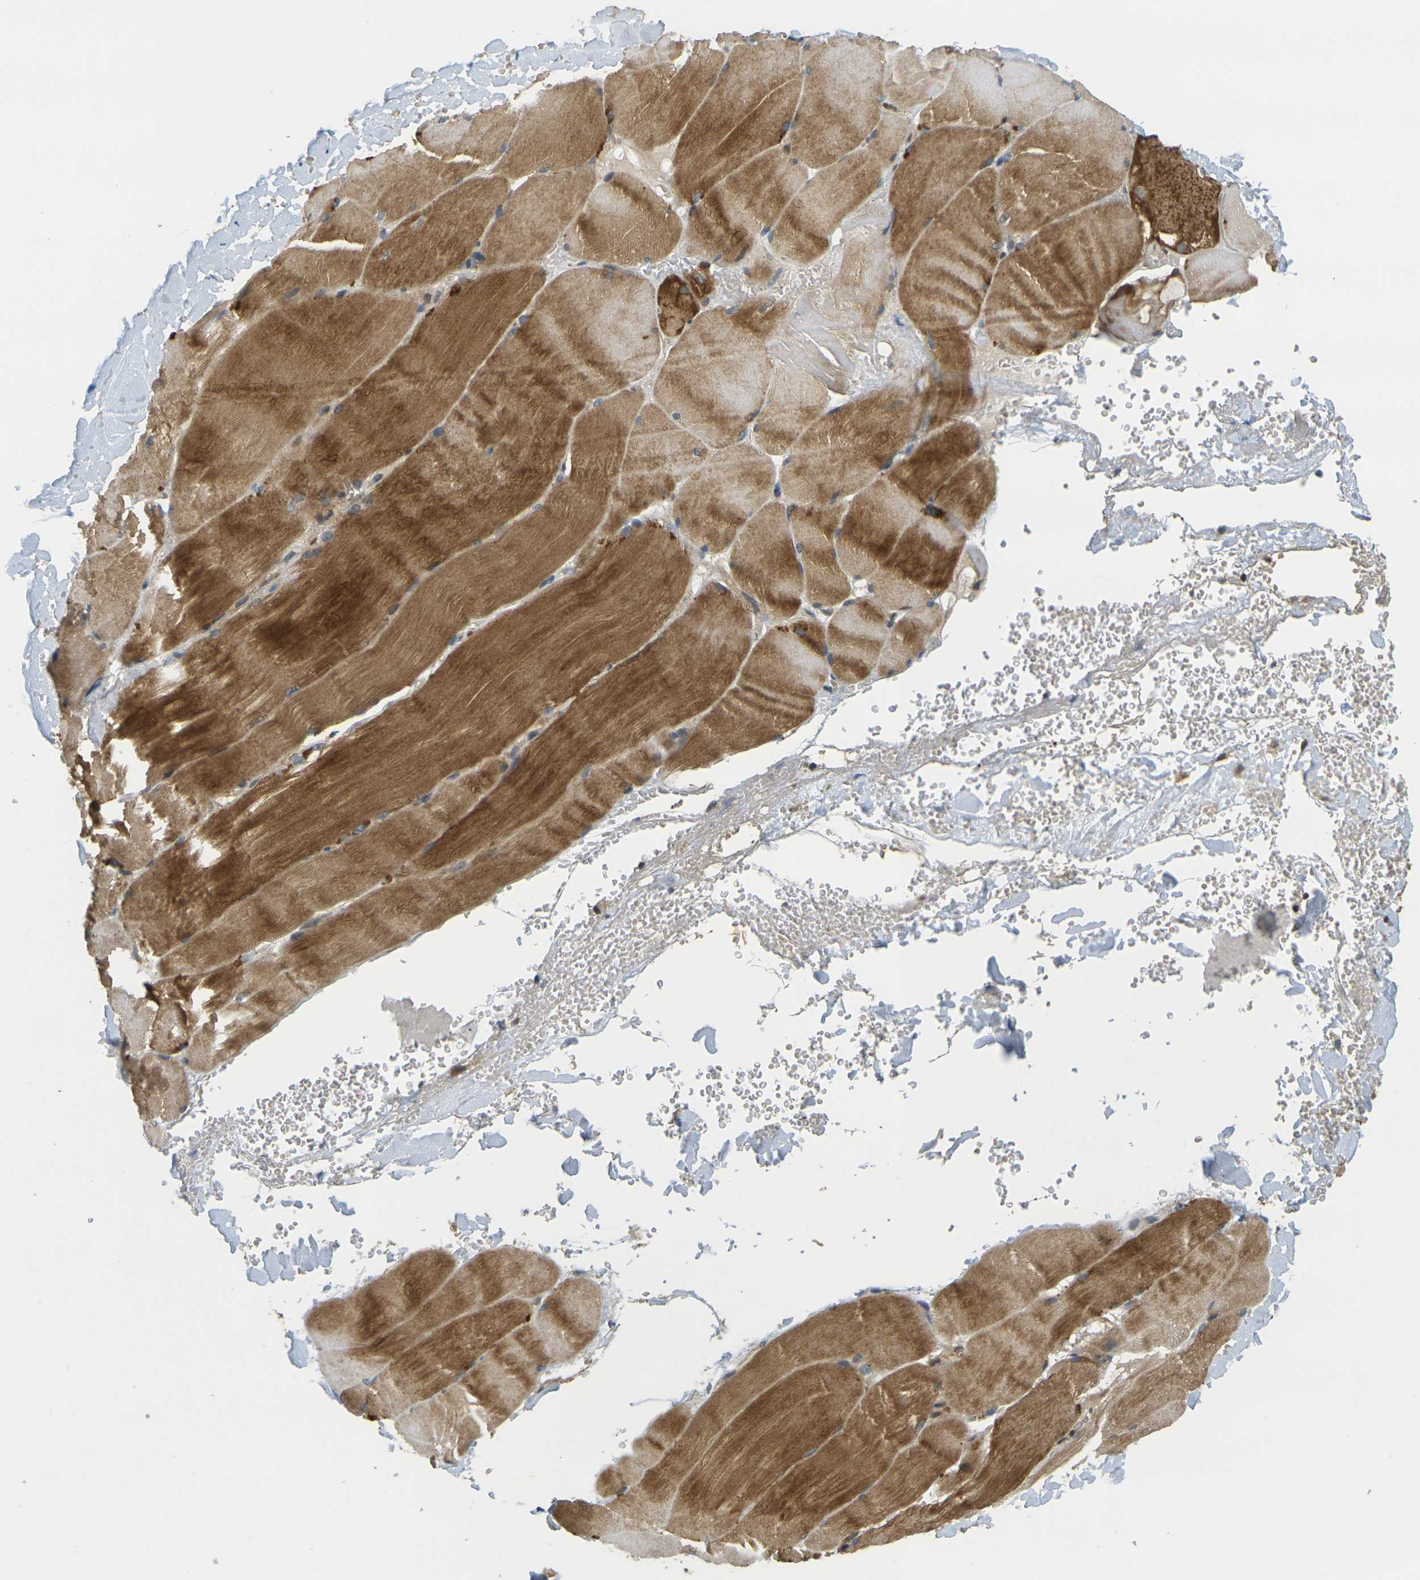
{"staining": {"intensity": "moderate", "quantity": ">75%", "location": "cytoplasmic/membranous"}, "tissue": "skeletal muscle", "cell_type": "Myocytes", "image_type": "normal", "snomed": [{"axis": "morphology", "description": "Normal tissue, NOS"}, {"axis": "topography", "description": "Skin"}, {"axis": "topography", "description": "Skeletal muscle"}], "caption": "Moderate cytoplasmic/membranous staining is identified in approximately >75% of myocytes in benign skeletal muscle.", "gene": "KLHL8", "patient": {"sex": "male", "age": 83}}